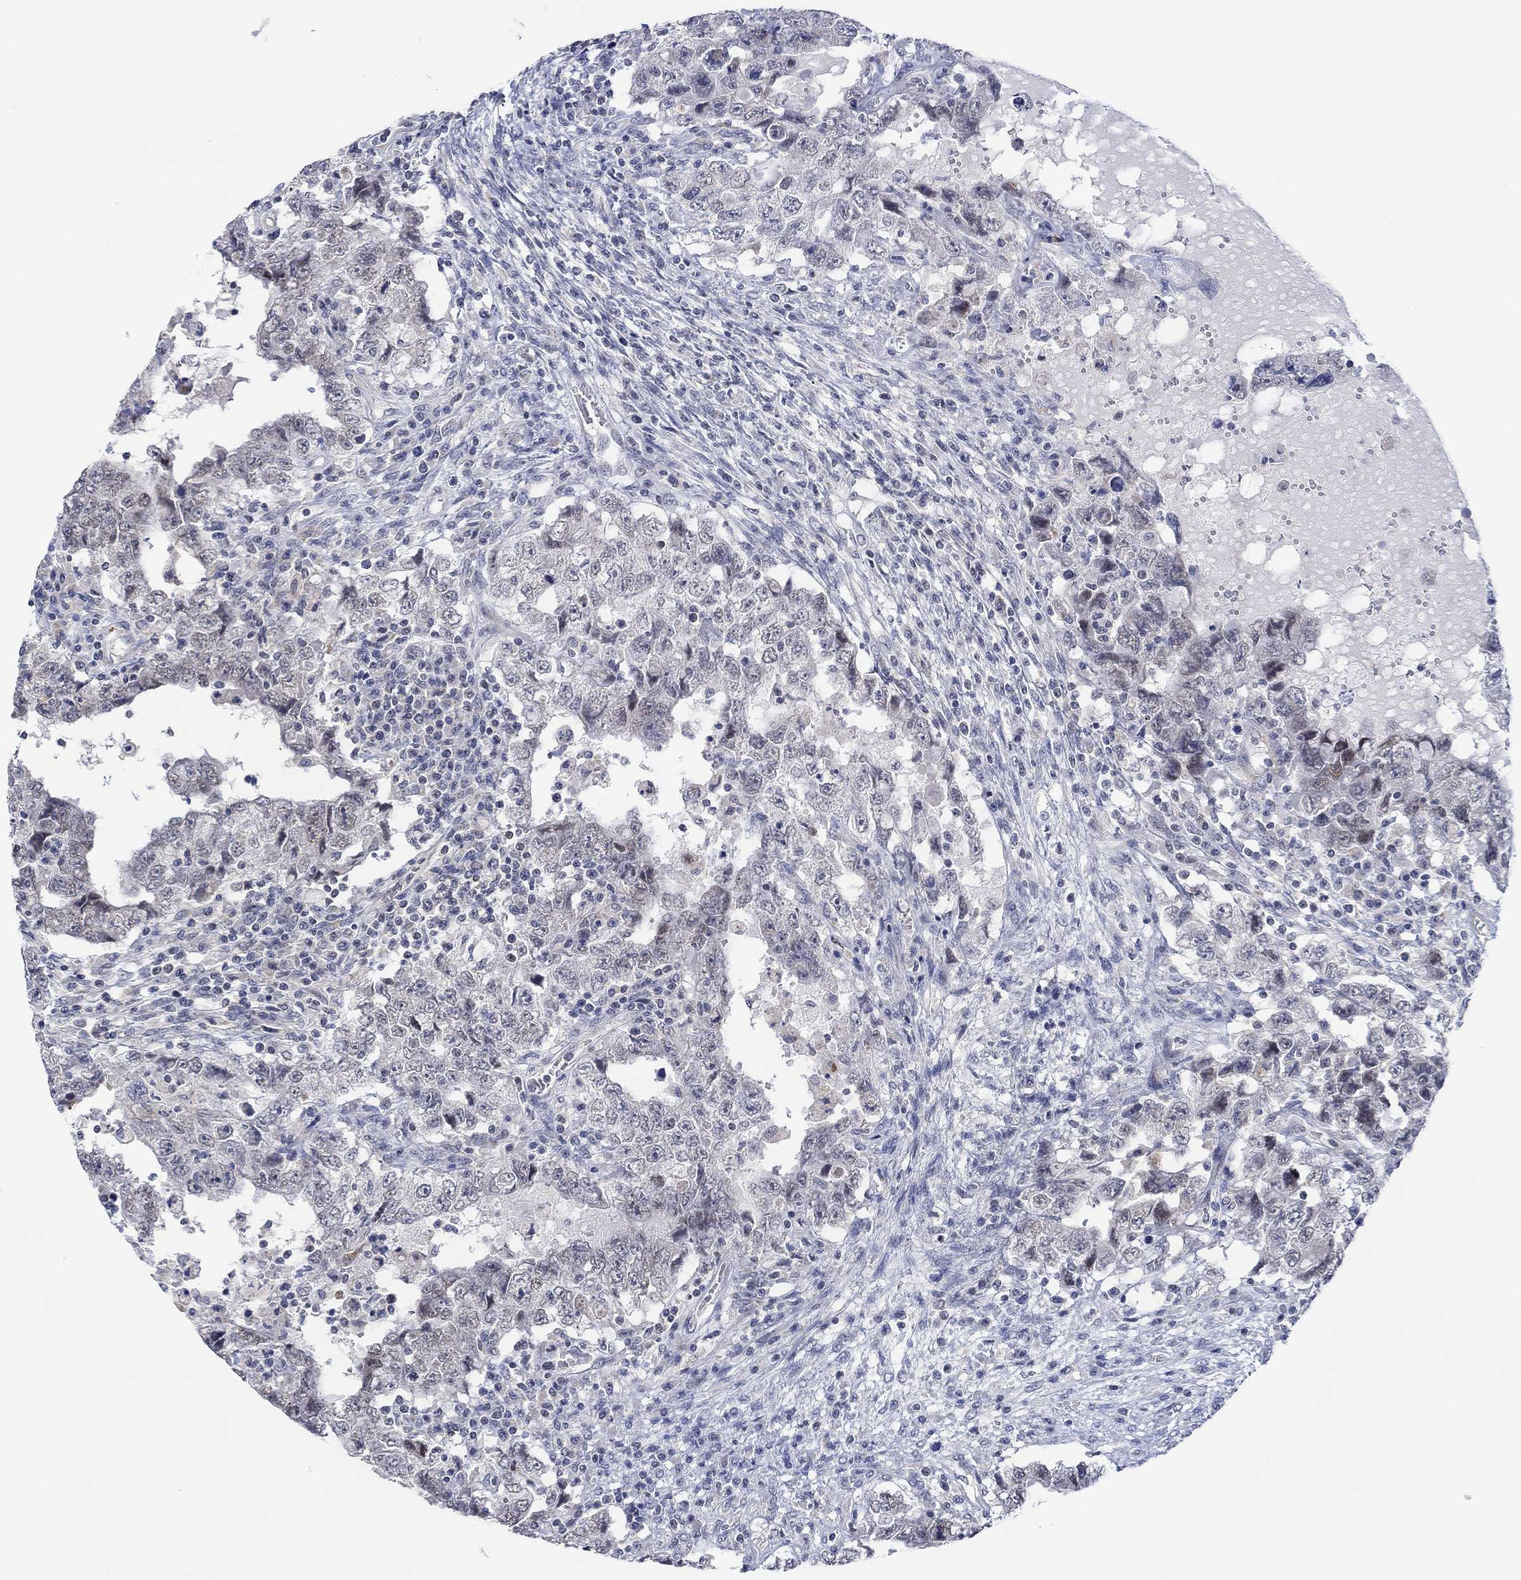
{"staining": {"intensity": "negative", "quantity": "none", "location": "none"}, "tissue": "testis cancer", "cell_type": "Tumor cells", "image_type": "cancer", "snomed": [{"axis": "morphology", "description": "Carcinoma, Embryonal, NOS"}, {"axis": "topography", "description": "Testis"}], "caption": "High magnification brightfield microscopy of testis cancer stained with DAB (brown) and counterstained with hematoxylin (blue): tumor cells show no significant positivity. (DAB (3,3'-diaminobenzidine) immunohistochemistry (IHC) with hematoxylin counter stain).", "gene": "SLC48A1", "patient": {"sex": "male", "age": 26}}